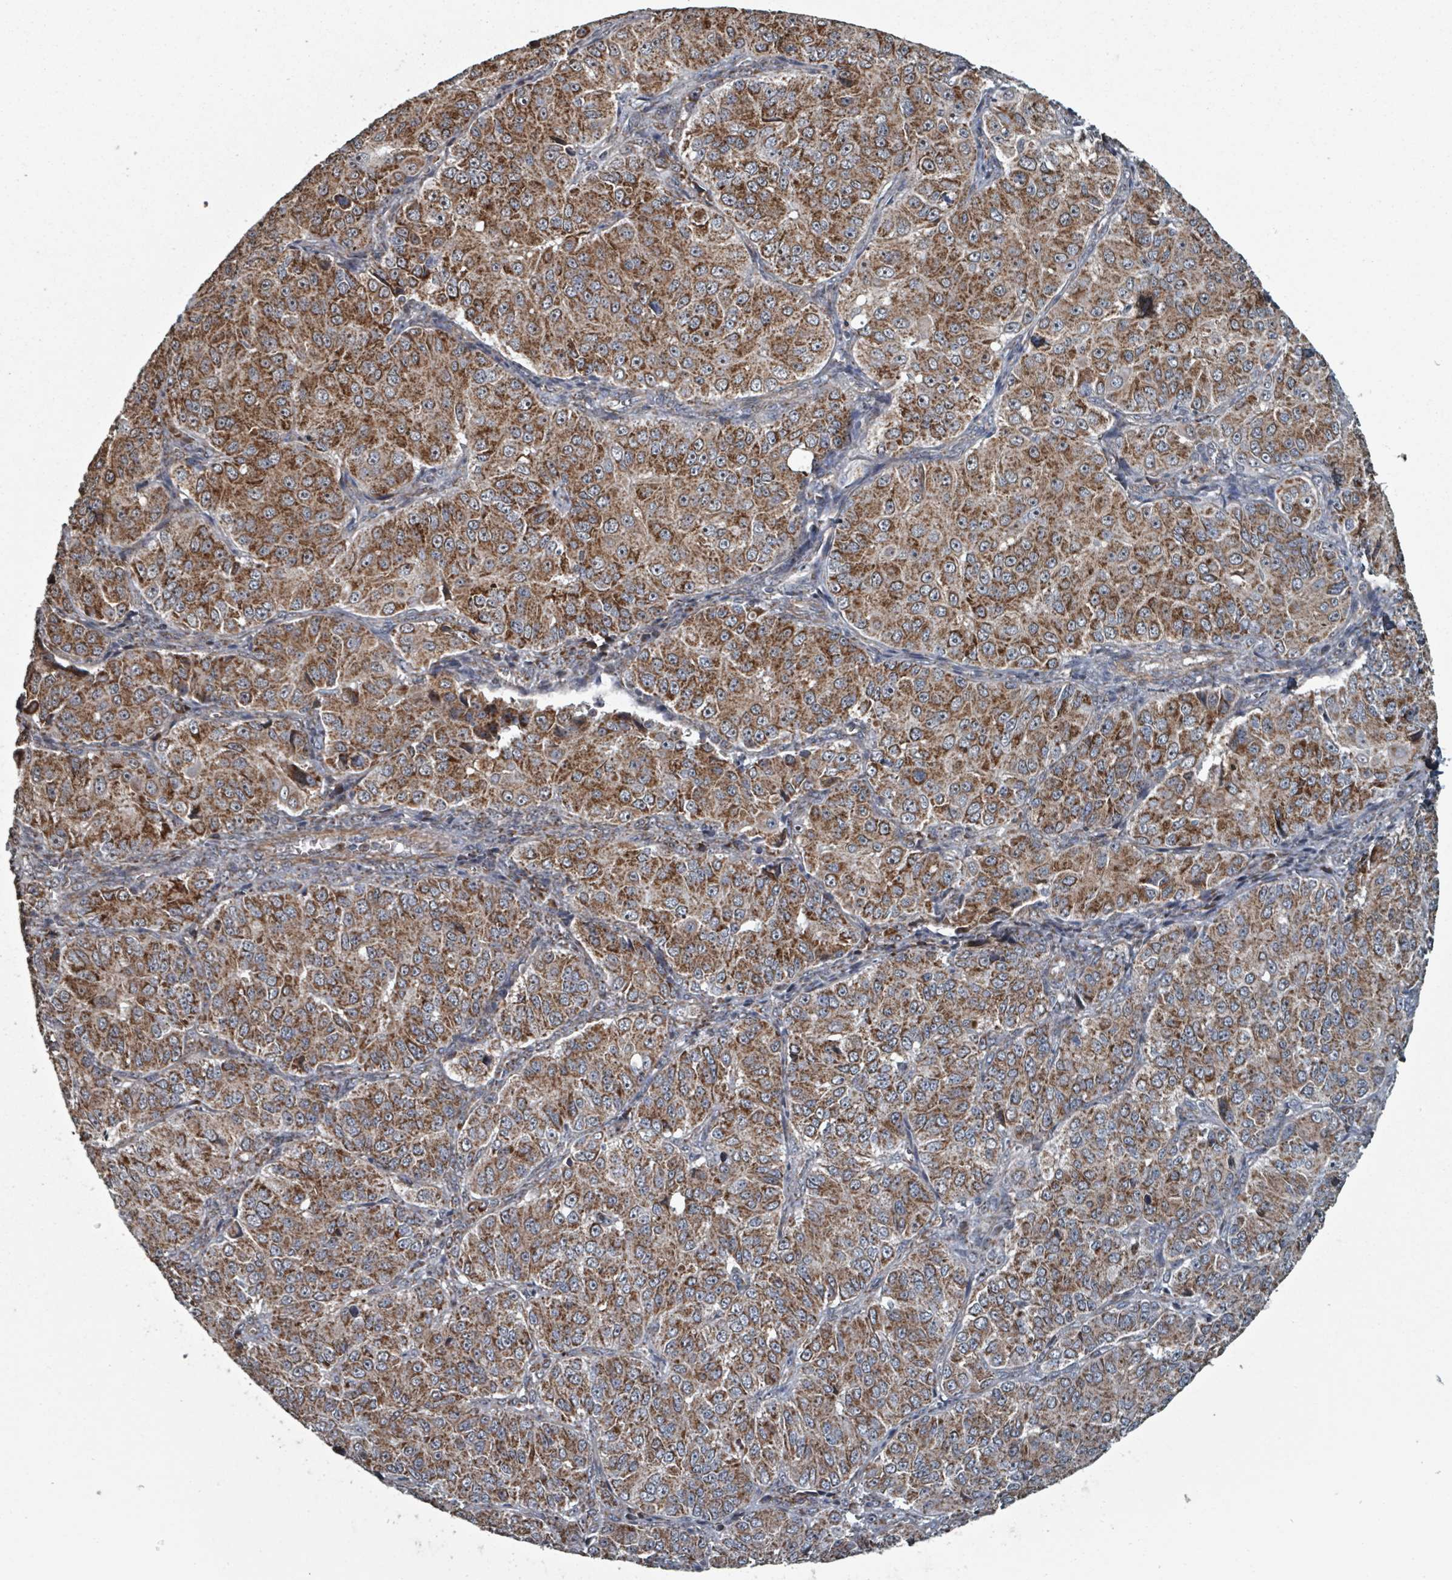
{"staining": {"intensity": "strong", "quantity": ">75%", "location": "cytoplasmic/membranous"}, "tissue": "ovarian cancer", "cell_type": "Tumor cells", "image_type": "cancer", "snomed": [{"axis": "morphology", "description": "Carcinoma, endometroid"}, {"axis": "topography", "description": "Ovary"}], "caption": "This is an image of immunohistochemistry staining of ovarian cancer, which shows strong staining in the cytoplasmic/membranous of tumor cells.", "gene": "MRPL4", "patient": {"sex": "female", "age": 51}}